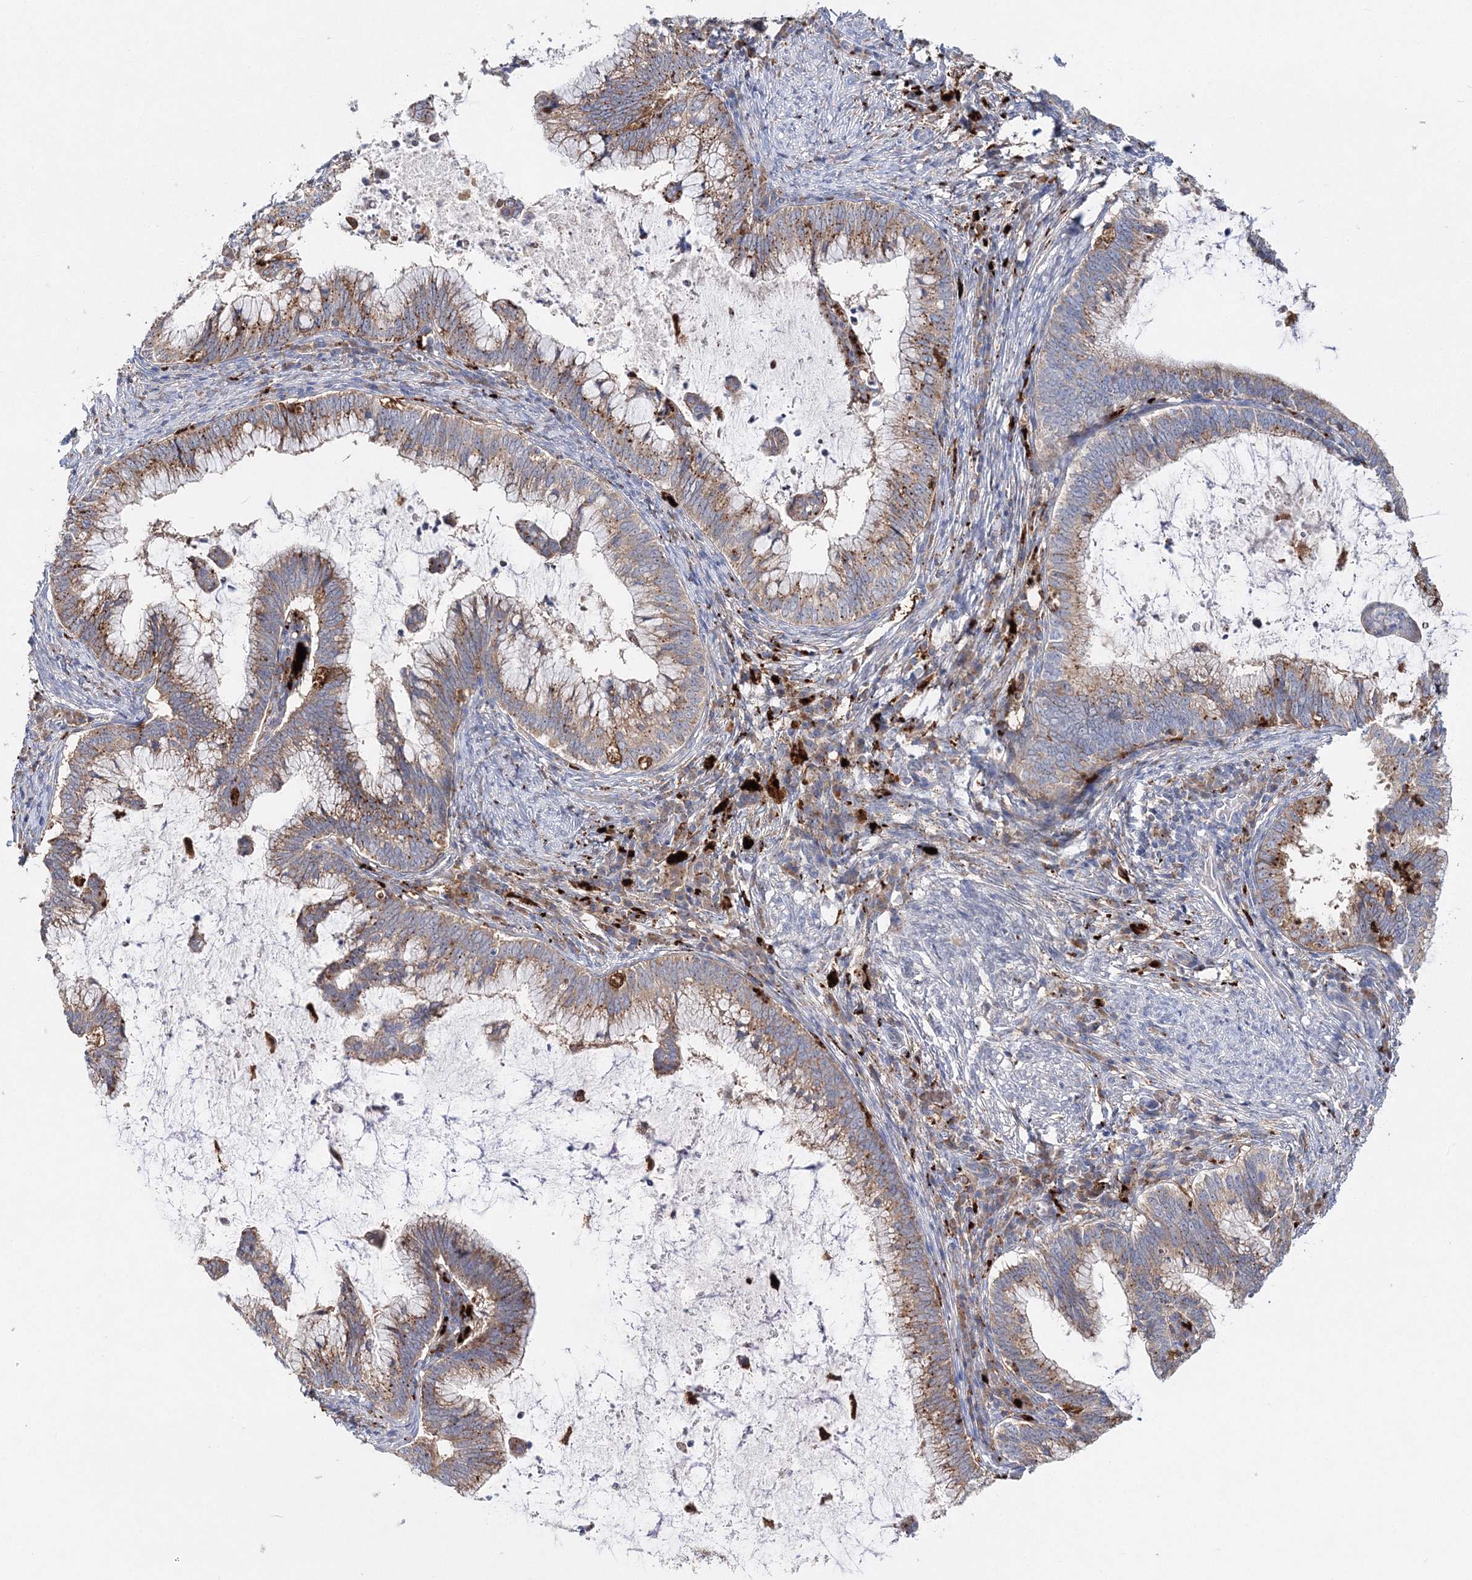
{"staining": {"intensity": "moderate", "quantity": ">75%", "location": "cytoplasmic/membranous"}, "tissue": "cervical cancer", "cell_type": "Tumor cells", "image_type": "cancer", "snomed": [{"axis": "morphology", "description": "Adenocarcinoma, NOS"}, {"axis": "topography", "description": "Cervix"}], "caption": "Brown immunohistochemical staining in cervical adenocarcinoma reveals moderate cytoplasmic/membranous positivity in about >75% of tumor cells. Using DAB (3,3'-diaminobenzidine) (brown) and hematoxylin (blue) stains, captured at high magnification using brightfield microscopy.", "gene": "C3orf38", "patient": {"sex": "female", "age": 36}}